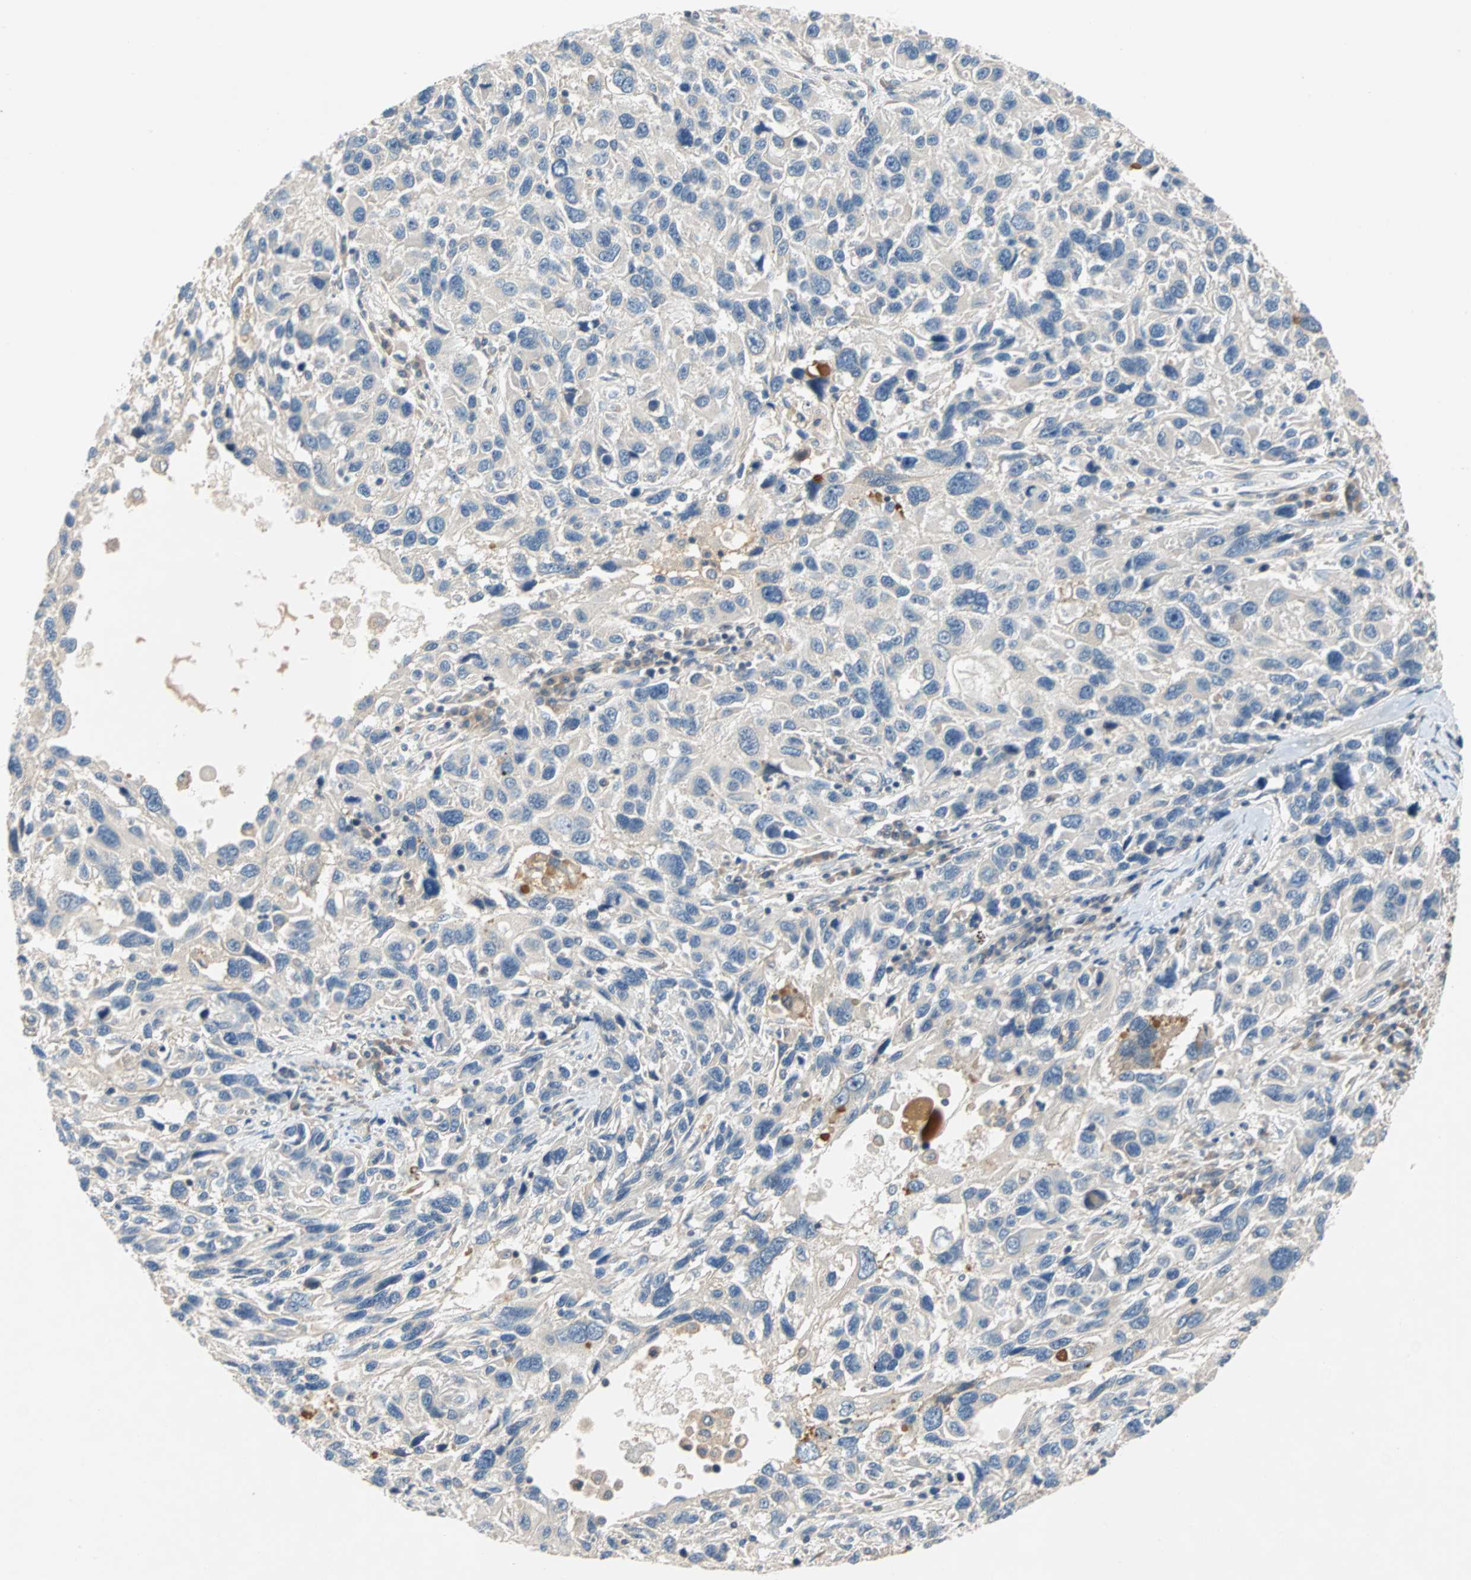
{"staining": {"intensity": "negative", "quantity": "none", "location": "none"}, "tissue": "melanoma", "cell_type": "Tumor cells", "image_type": "cancer", "snomed": [{"axis": "morphology", "description": "Malignant melanoma, NOS"}, {"axis": "topography", "description": "Skin"}], "caption": "Tumor cells are negative for brown protein staining in melanoma.", "gene": "MAP4K1", "patient": {"sex": "male", "age": 53}}